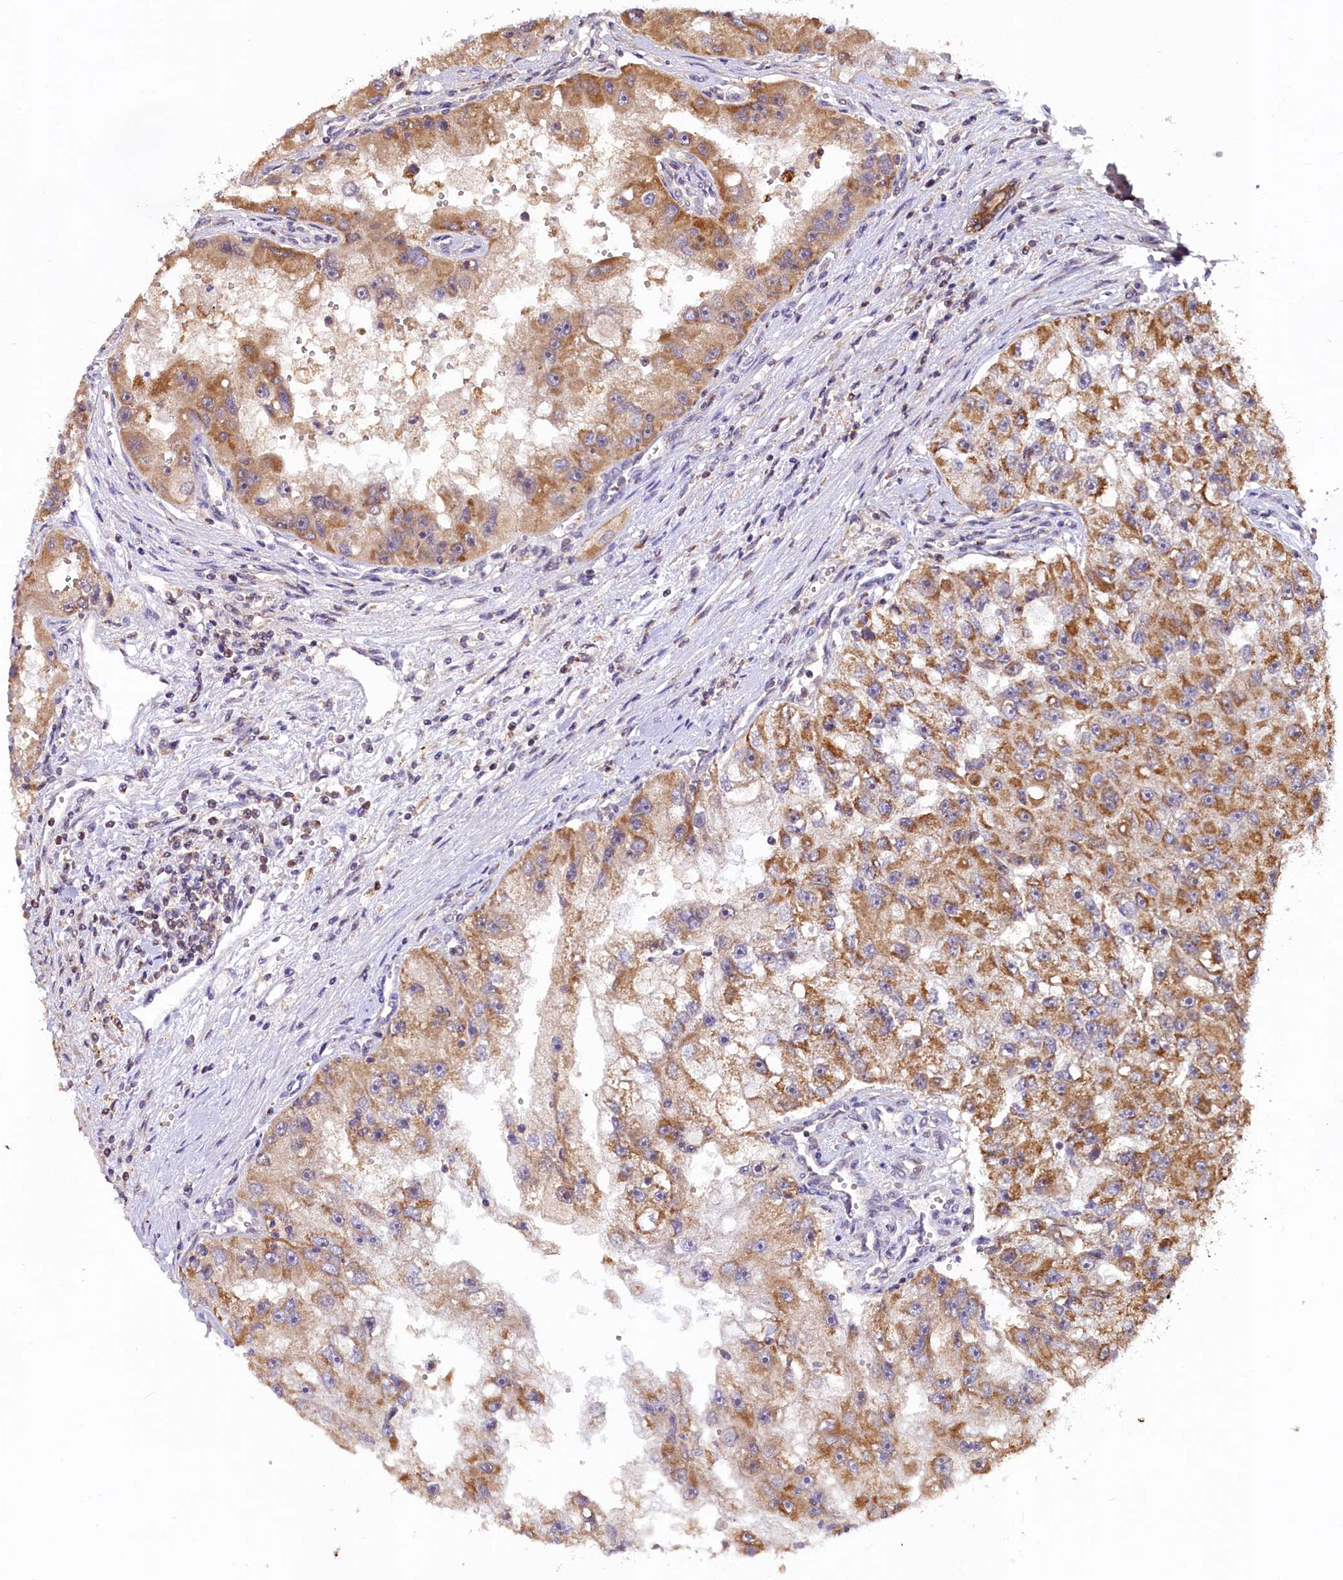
{"staining": {"intensity": "moderate", "quantity": ">75%", "location": "nuclear"}, "tissue": "renal cancer", "cell_type": "Tumor cells", "image_type": "cancer", "snomed": [{"axis": "morphology", "description": "Adenocarcinoma, NOS"}, {"axis": "topography", "description": "Kidney"}], "caption": "Immunohistochemistry (DAB (3,3'-diaminobenzidine)) staining of human renal cancer (adenocarcinoma) exhibits moderate nuclear protein positivity in approximately >75% of tumor cells.", "gene": "CARD8", "patient": {"sex": "male", "age": 63}}